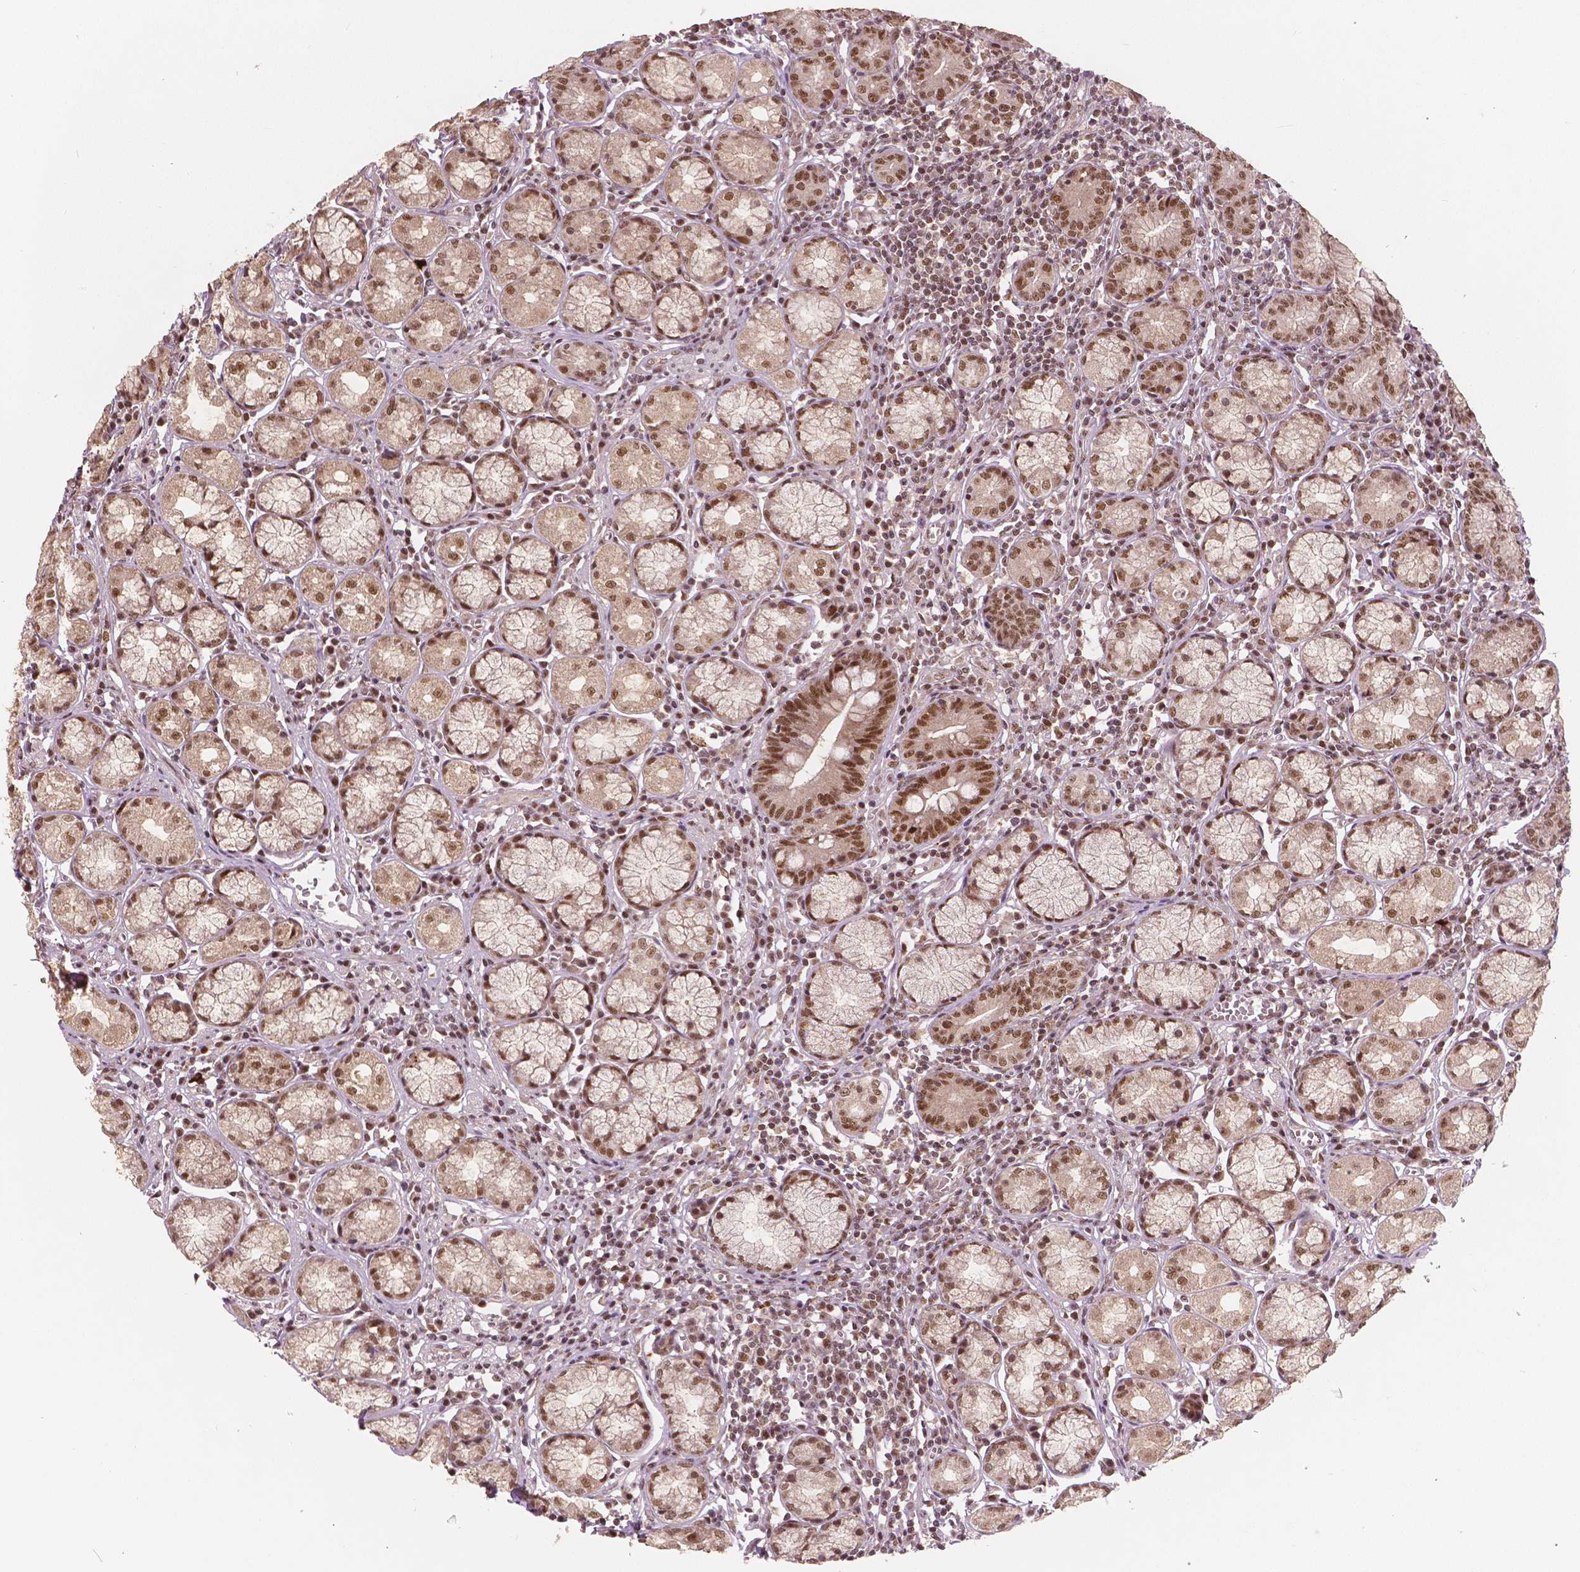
{"staining": {"intensity": "moderate", "quantity": ">75%", "location": "cytoplasmic/membranous,nuclear"}, "tissue": "stomach", "cell_type": "Glandular cells", "image_type": "normal", "snomed": [{"axis": "morphology", "description": "Normal tissue, NOS"}, {"axis": "topography", "description": "Stomach"}], "caption": "Glandular cells reveal moderate cytoplasmic/membranous,nuclear positivity in approximately >75% of cells in normal stomach.", "gene": "NSD2", "patient": {"sex": "male", "age": 55}}